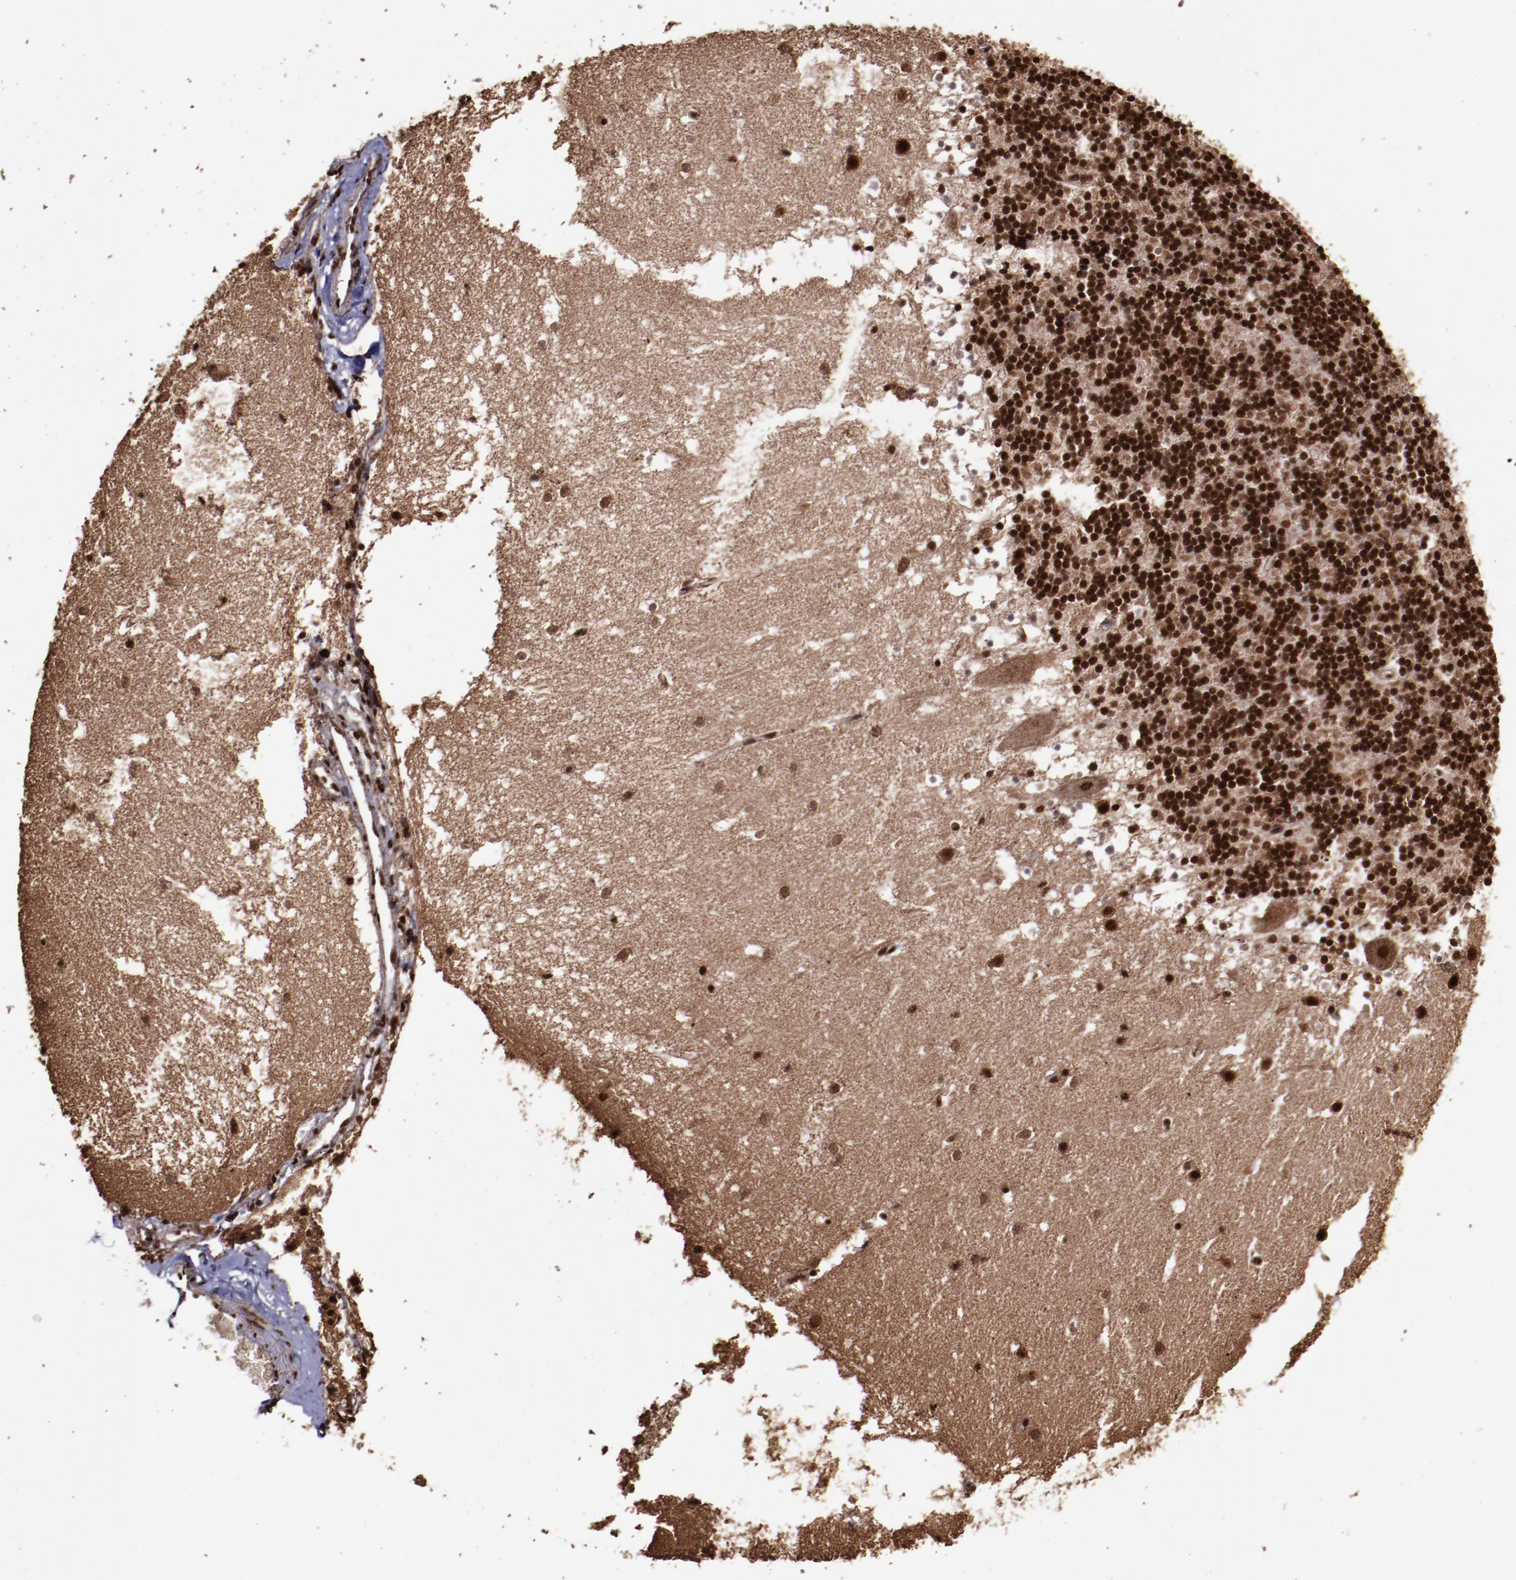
{"staining": {"intensity": "strong", "quantity": ">75%", "location": "nuclear"}, "tissue": "cerebellum", "cell_type": "Cells in granular layer", "image_type": "normal", "snomed": [{"axis": "morphology", "description": "Normal tissue, NOS"}, {"axis": "topography", "description": "Cerebellum"}], "caption": "Immunohistochemical staining of unremarkable human cerebellum shows high levels of strong nuclear positivity in approximately >75% of cells in granular layer.", "gene": "SNW1", "patient": {"sex": "male", "age": 45}}